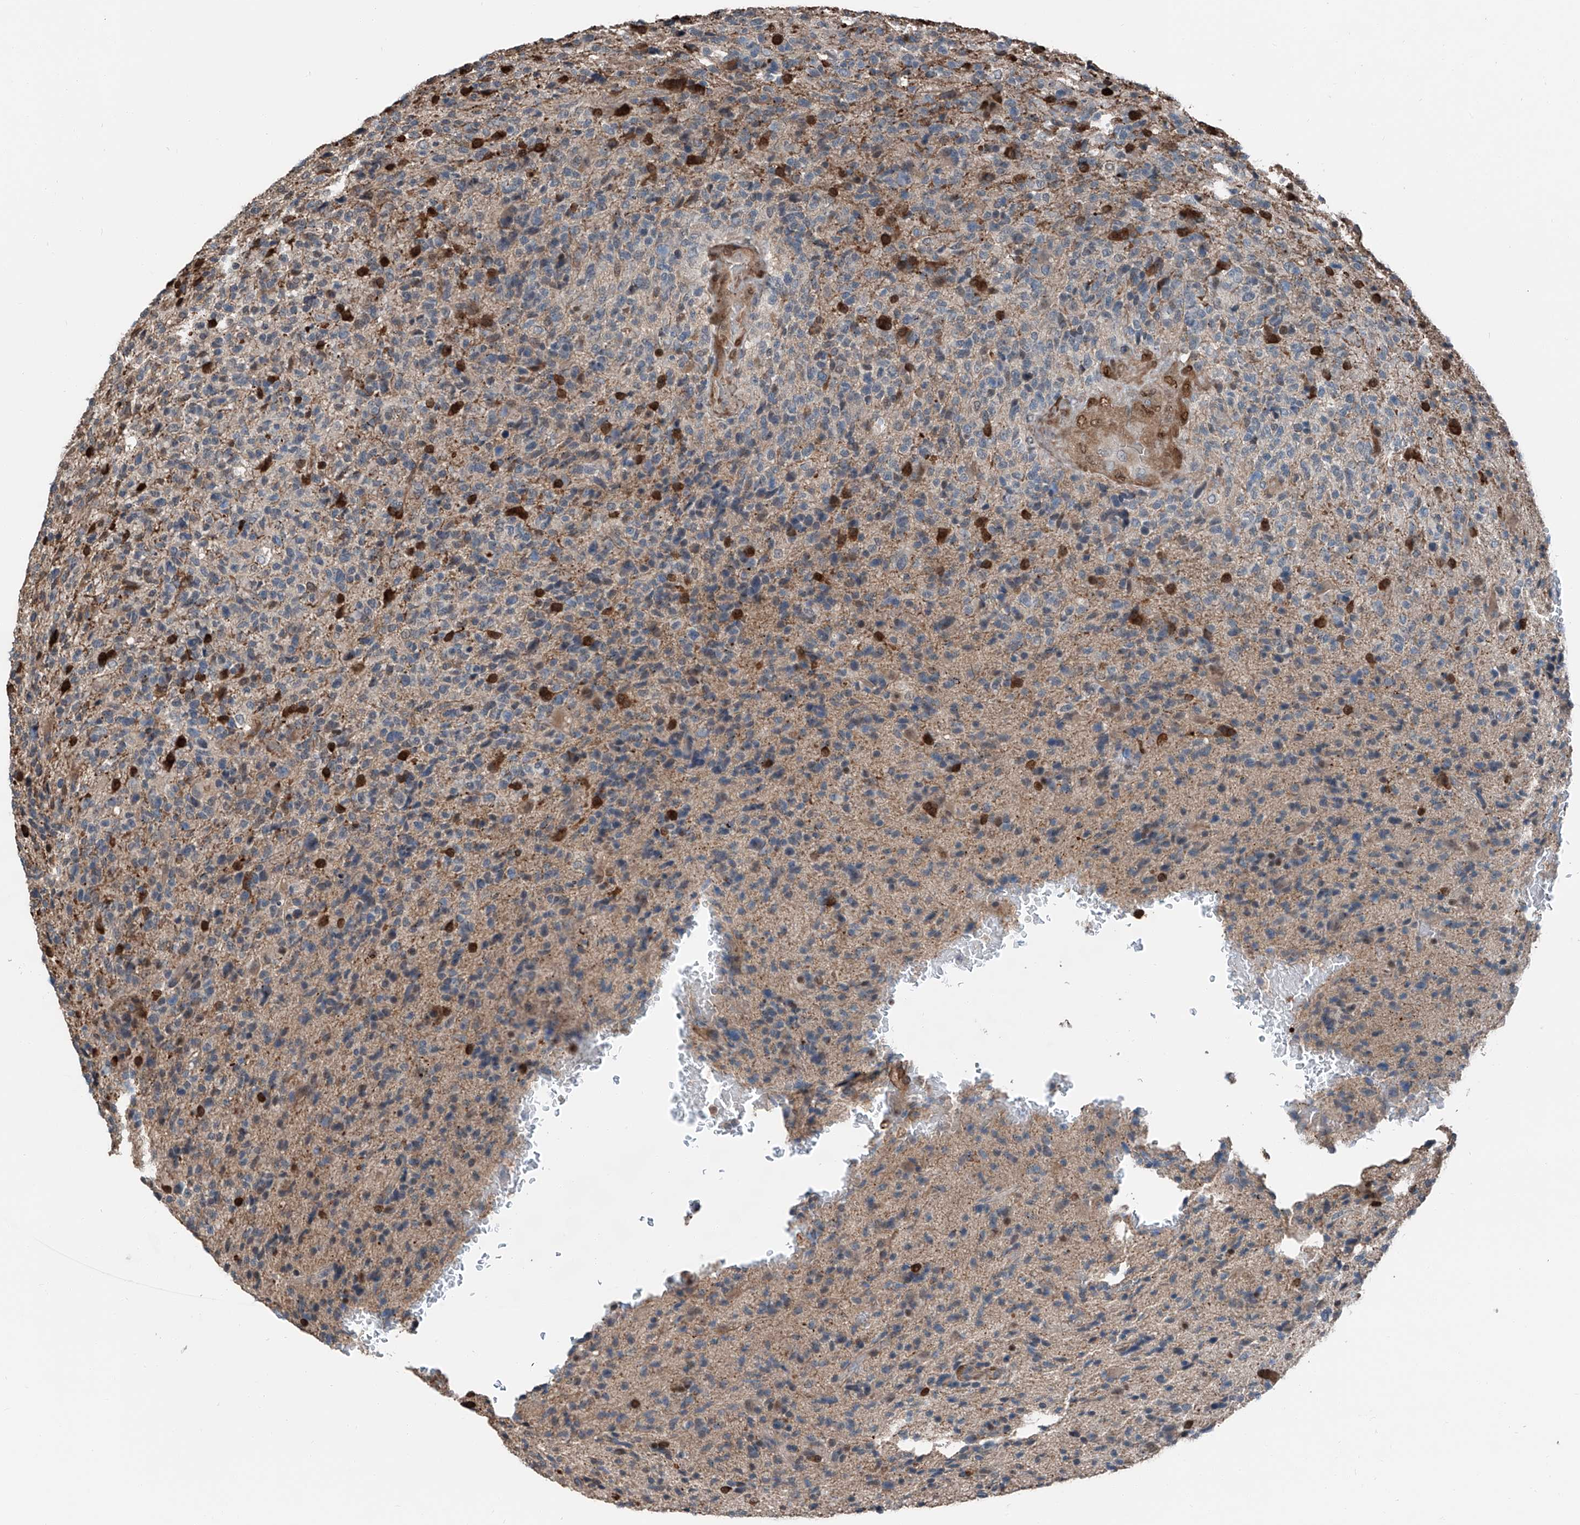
{"staining": {"intensity": "negative", "quantity": "none", "location": "none"}, "tissue": "glioma", "cell_type": "Tumor cells", "image_type": "cancer", "snomed": [{"axis": "morphology", "description": "Glioma, malignant, High grade"}, {"axis": "topography", "description": "Brain"}], "caption": "High magnification brightfield microscopy of malignant glioma (high-grade) stained with DAB (brown) and counterstained with hematoxylin (blue): tumor cells show no significant expression.", "gene": "HSPA6", "patient": {"sex": "male", "age": 72}}